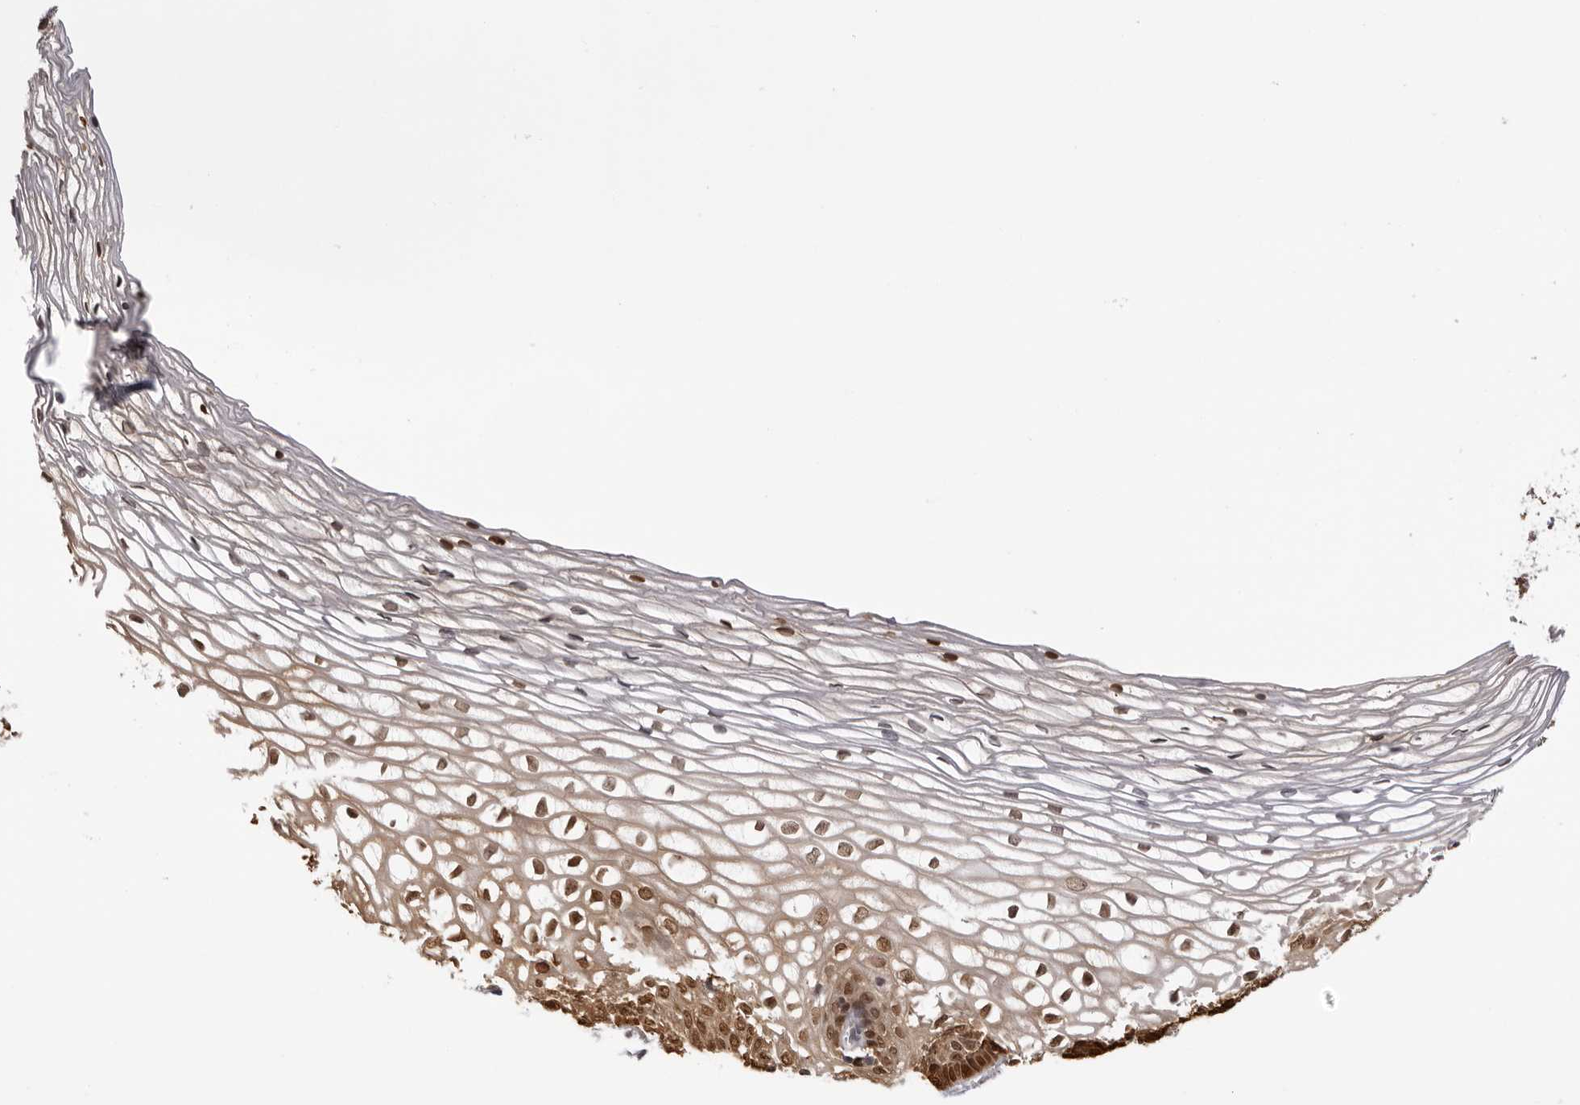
{"staining": {"intensity": "moderate", "quantity": ">75%", "location": "nuclear"}, "tissue": "cervix", "cell_type": "Glandular cells", "image_type": "normal", "snomed": [{"axis": "morphology", "description": "Normal tissue, NOS"}, {"axis": "topography", "description": "Cervix"}], "caption": "A histopathology image of cervix stained for a protein shows moderate nuclear brown staining in glandular cells.", "gene": "HSPA4", "patient": {"sex": "female", "age": 27}}